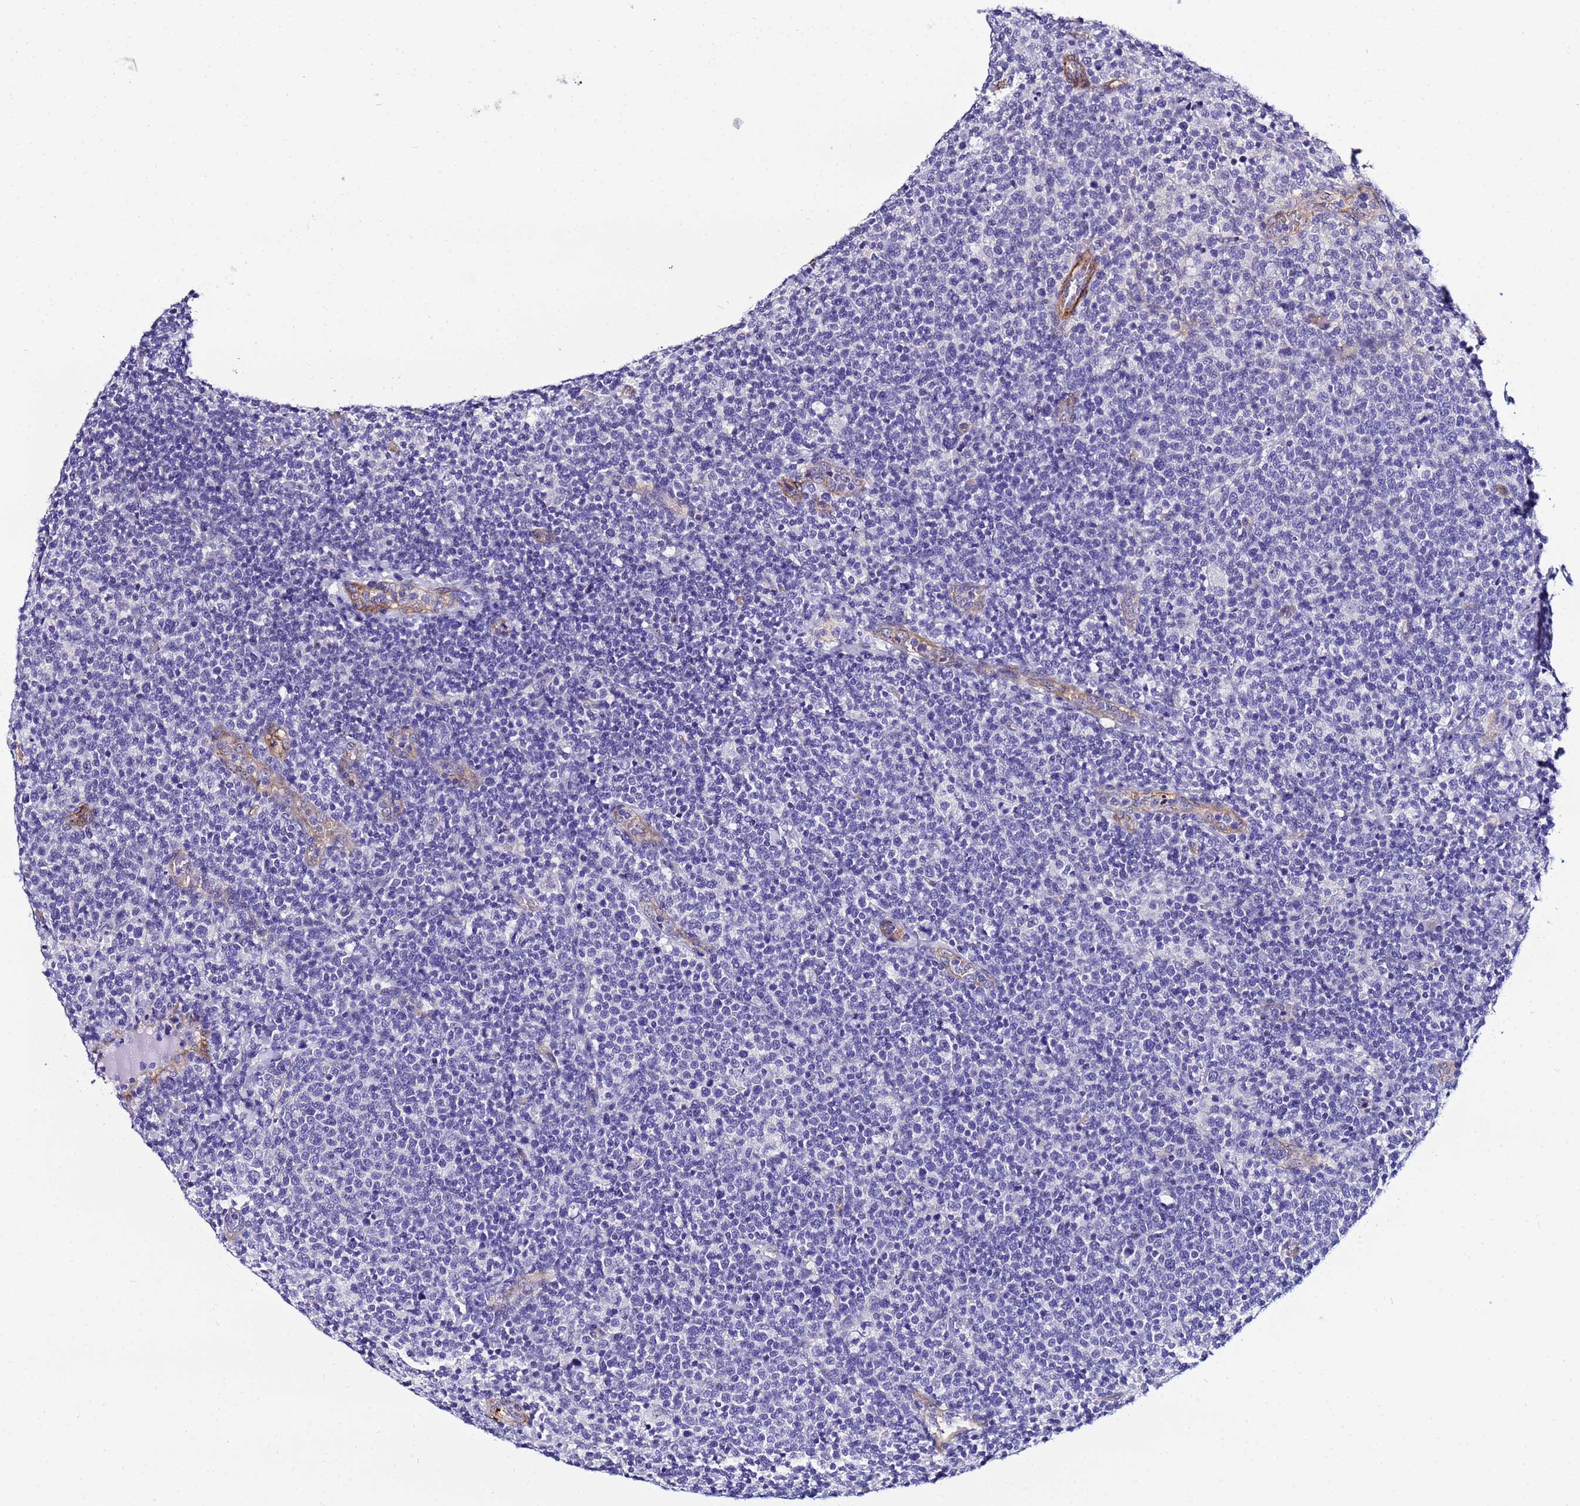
{"staining": {"intensity": "negative", "quantity": "none", "location": "none"}, "tissue": "lymphoma", "cell_type": "Tumor cells", "image_type": "cancer", "snomed": [{"axis": "morphology", "description": "Malignant lymphoma, non-Hodgkin's type, High grade"}, {"axis": "topography", "description": "Lymph node"}], "caption": "The photomicrograph demonstrates no staining of tumor cells in lymphoma.", "gene": "DEFB104A", "patient": {"sex": "male", "age": 61}}